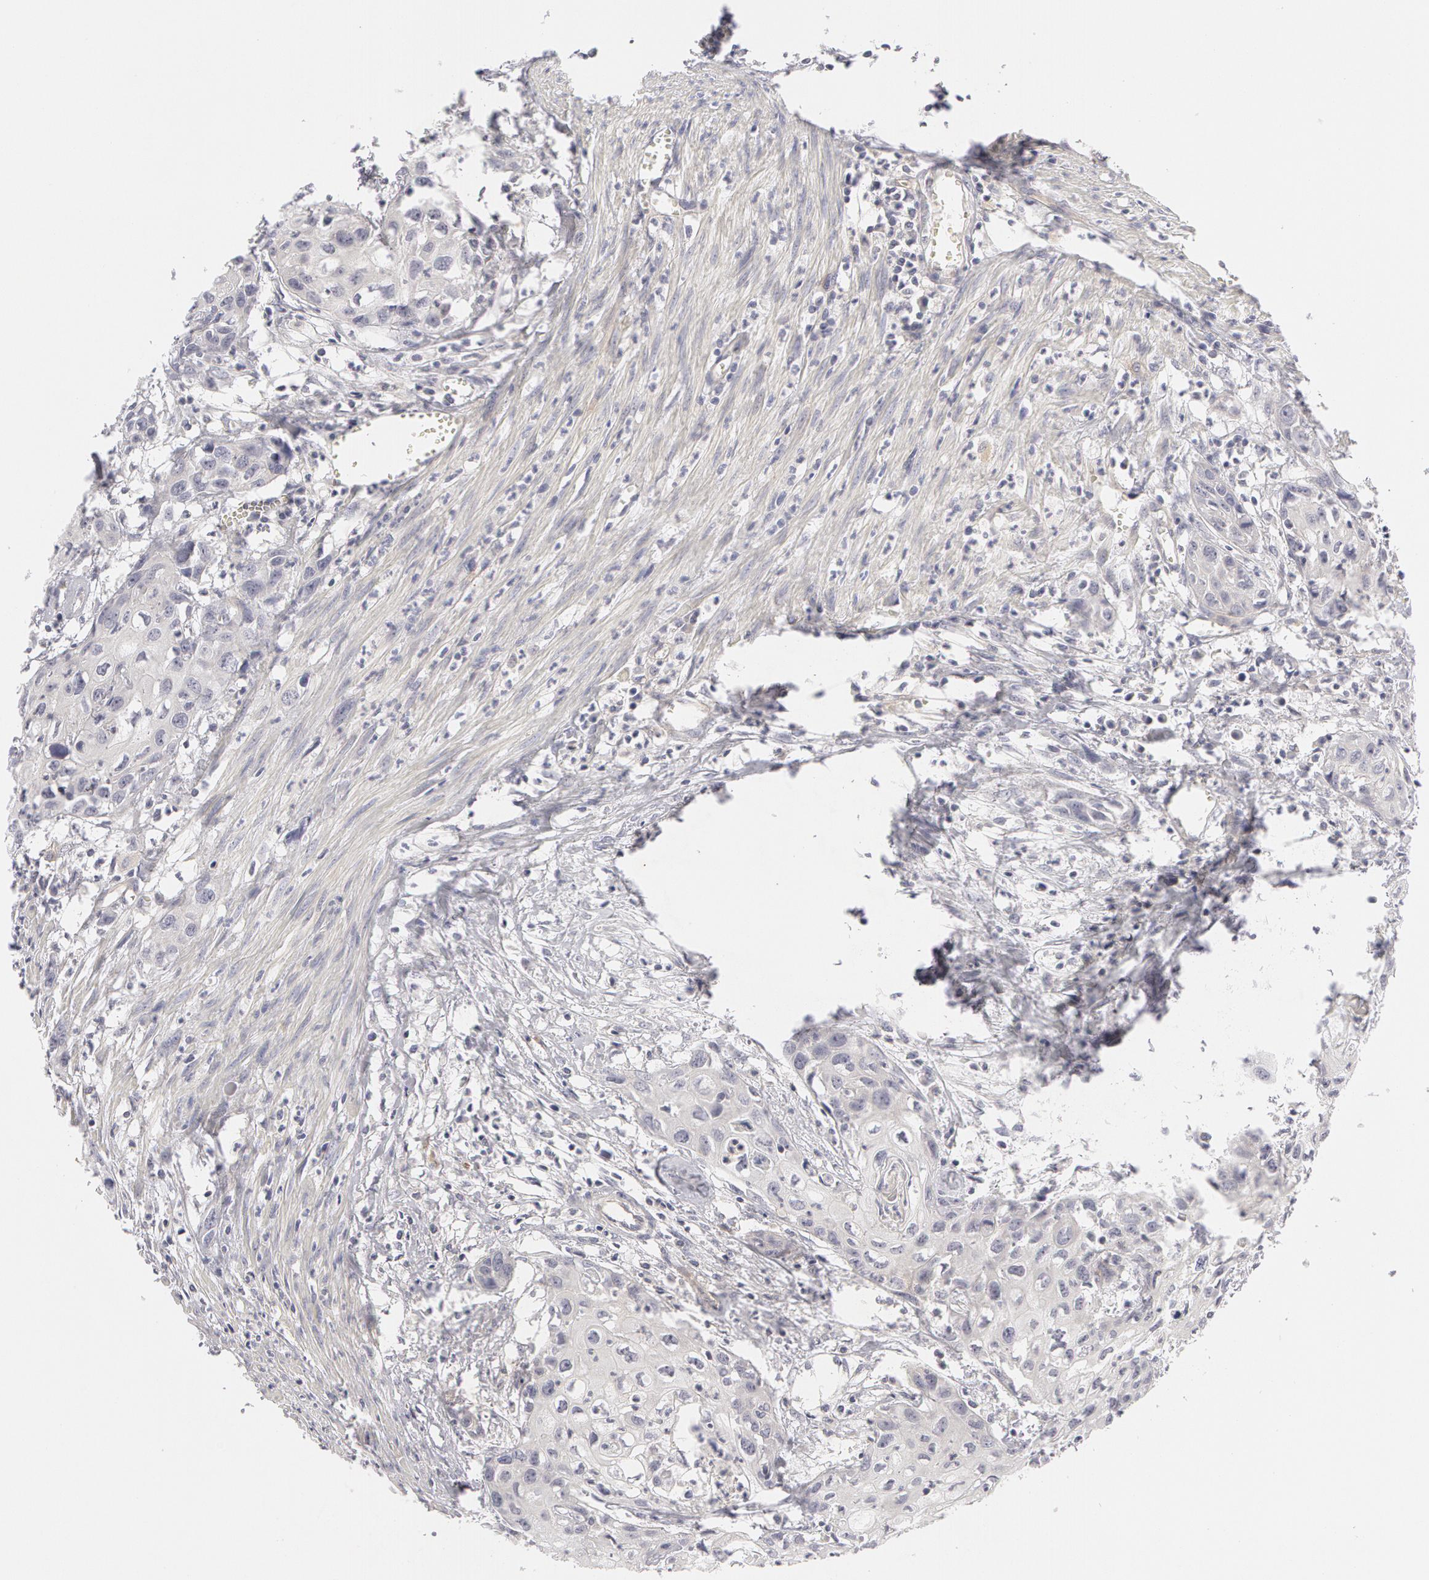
{"staining": {"intensity": "negative", "quantity": "none", "location": "none"}, "tissue": "urothelial cancer", "cell_type": "Tumor cells", "image_type": "cancer", "snomed": [{"axis": "morphology", "description": "Urothelial carcinoma, High grade"}, {"axis": "topography", "description": "Urinary bladder"}], "caption": "IHC histopathology image of neoplastic tissue: human urothelial cancer stained with DAB exhibits no significant protein positivity in tumor cells.", "gene": "ABCB1", "patient": {"sex": "male", "age": 54}}